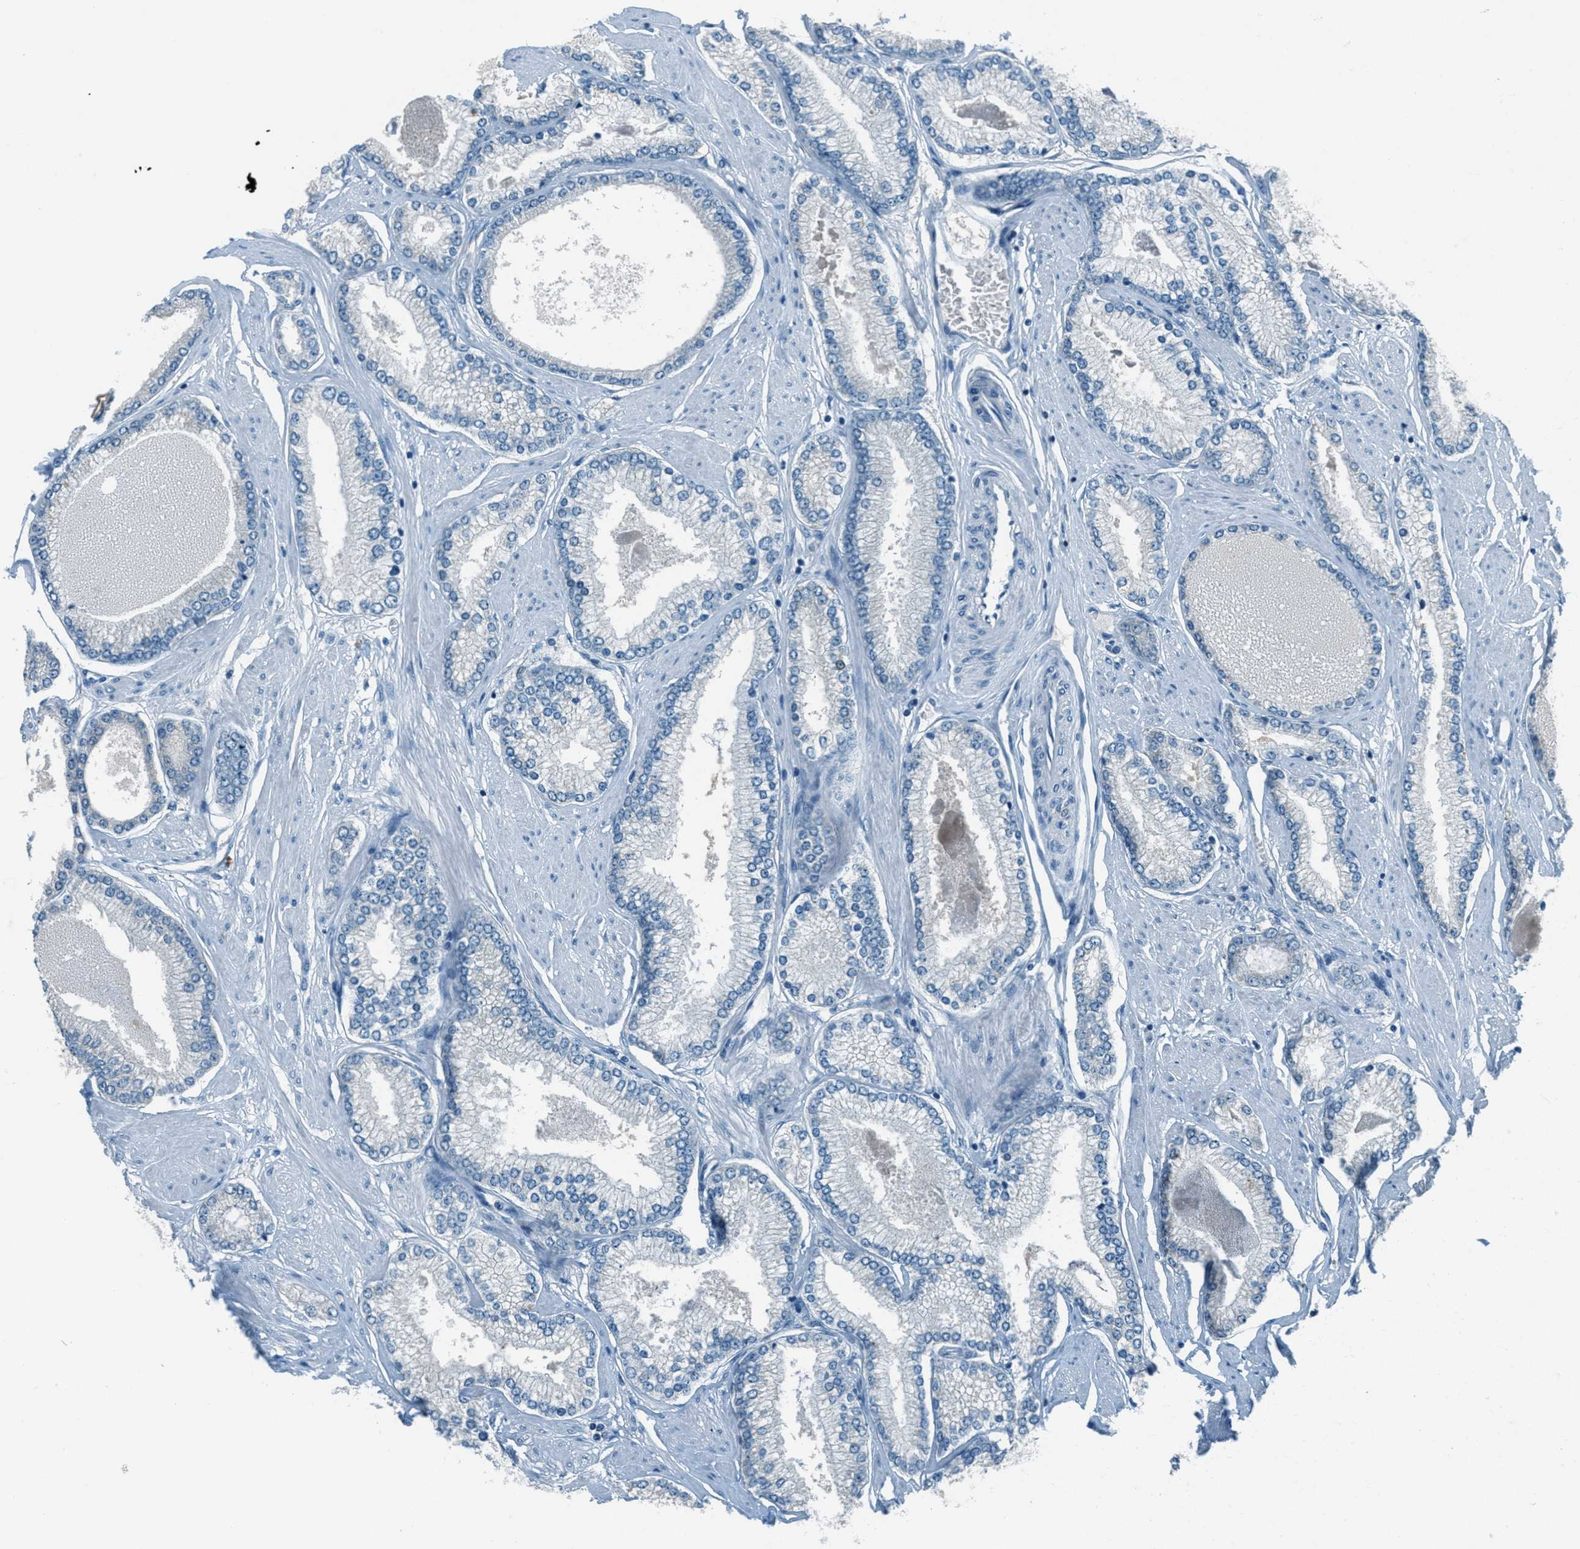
{"staining": {"intensity": "negative", "quantity": "none", "location": "none"}, "tissue": "prostate cancer", "cell_type": "Tumor cells", "image_type": "cancer", "snomed": [{"axis": "morphology", "description": "Adenocarcinoma, High grade"}, {"axis": "topography", "description": "Prostate"}], "caption": "Image shows no significant protein expression in tumor cells of prostate cancer (adenocarcinoma (high-grade)). The staining is performed using DAB (3,3'-diaminobenzidine) brown chromogen with nuclei counter-stained in using hematoxylin.", "gene": "MSLN", "patient": {"sex": "male", "age": 61}}